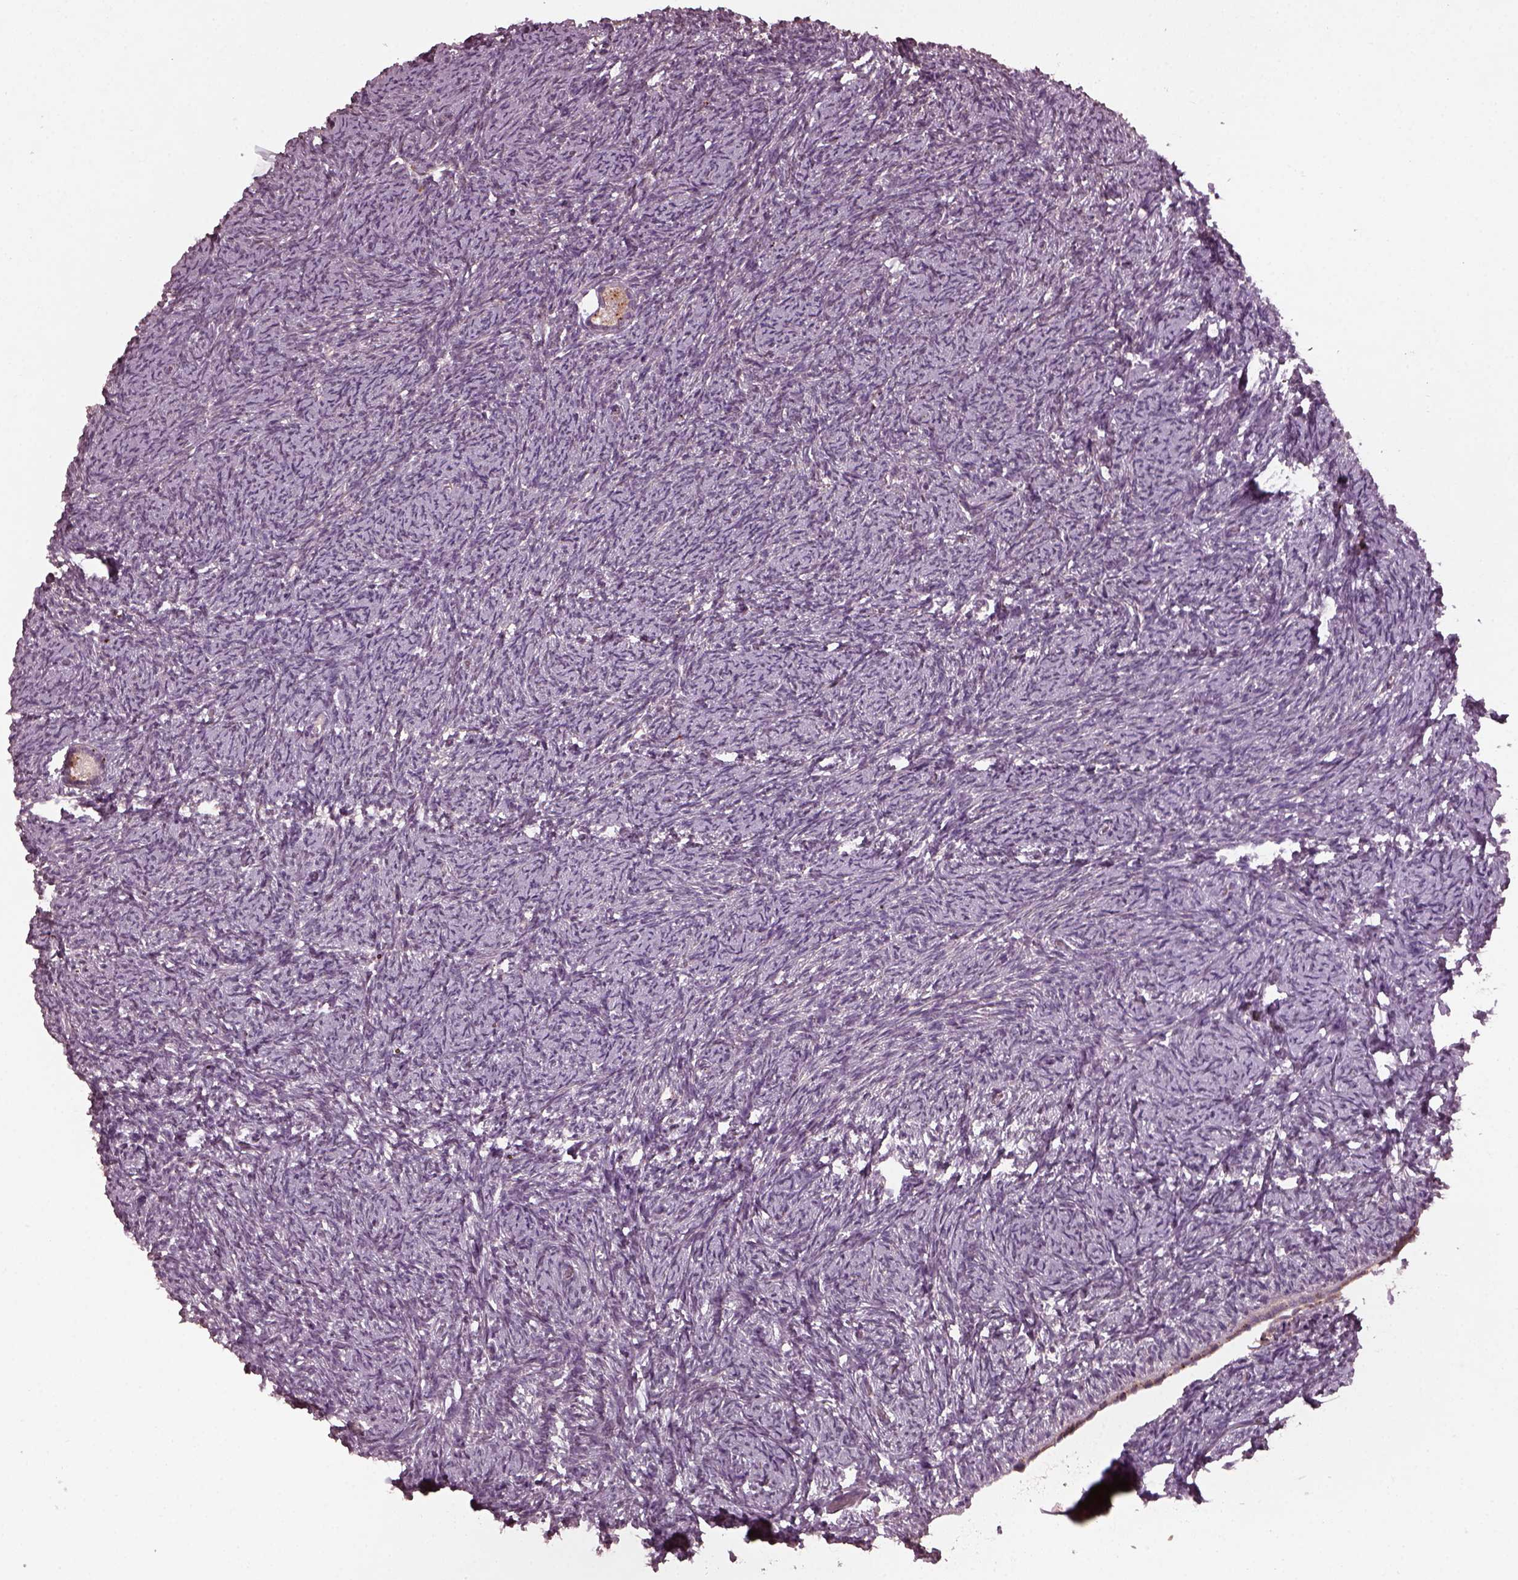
{"staining": {"intensity": "moderate", "quantity": ">75%", "location": "cytoplasmic/membranous"}, "tissue": "ovary", "cell_type": "Follicle cells", "image_type": "normal", "snomed": [{"axis": "morphology", "description": "Normal tissue, NOS"}, {"axis": "topography", "description": "Ovary"}], "caption": "This image demonstrates immunohistochemistry (IHC) staining of unremarkable human ovary, with medium moderate cytoplasmic/membranous positivity in about >75% of follicle cells.", "gene": "RUFY3", "patient": {"sex": "female", "age": 39}}